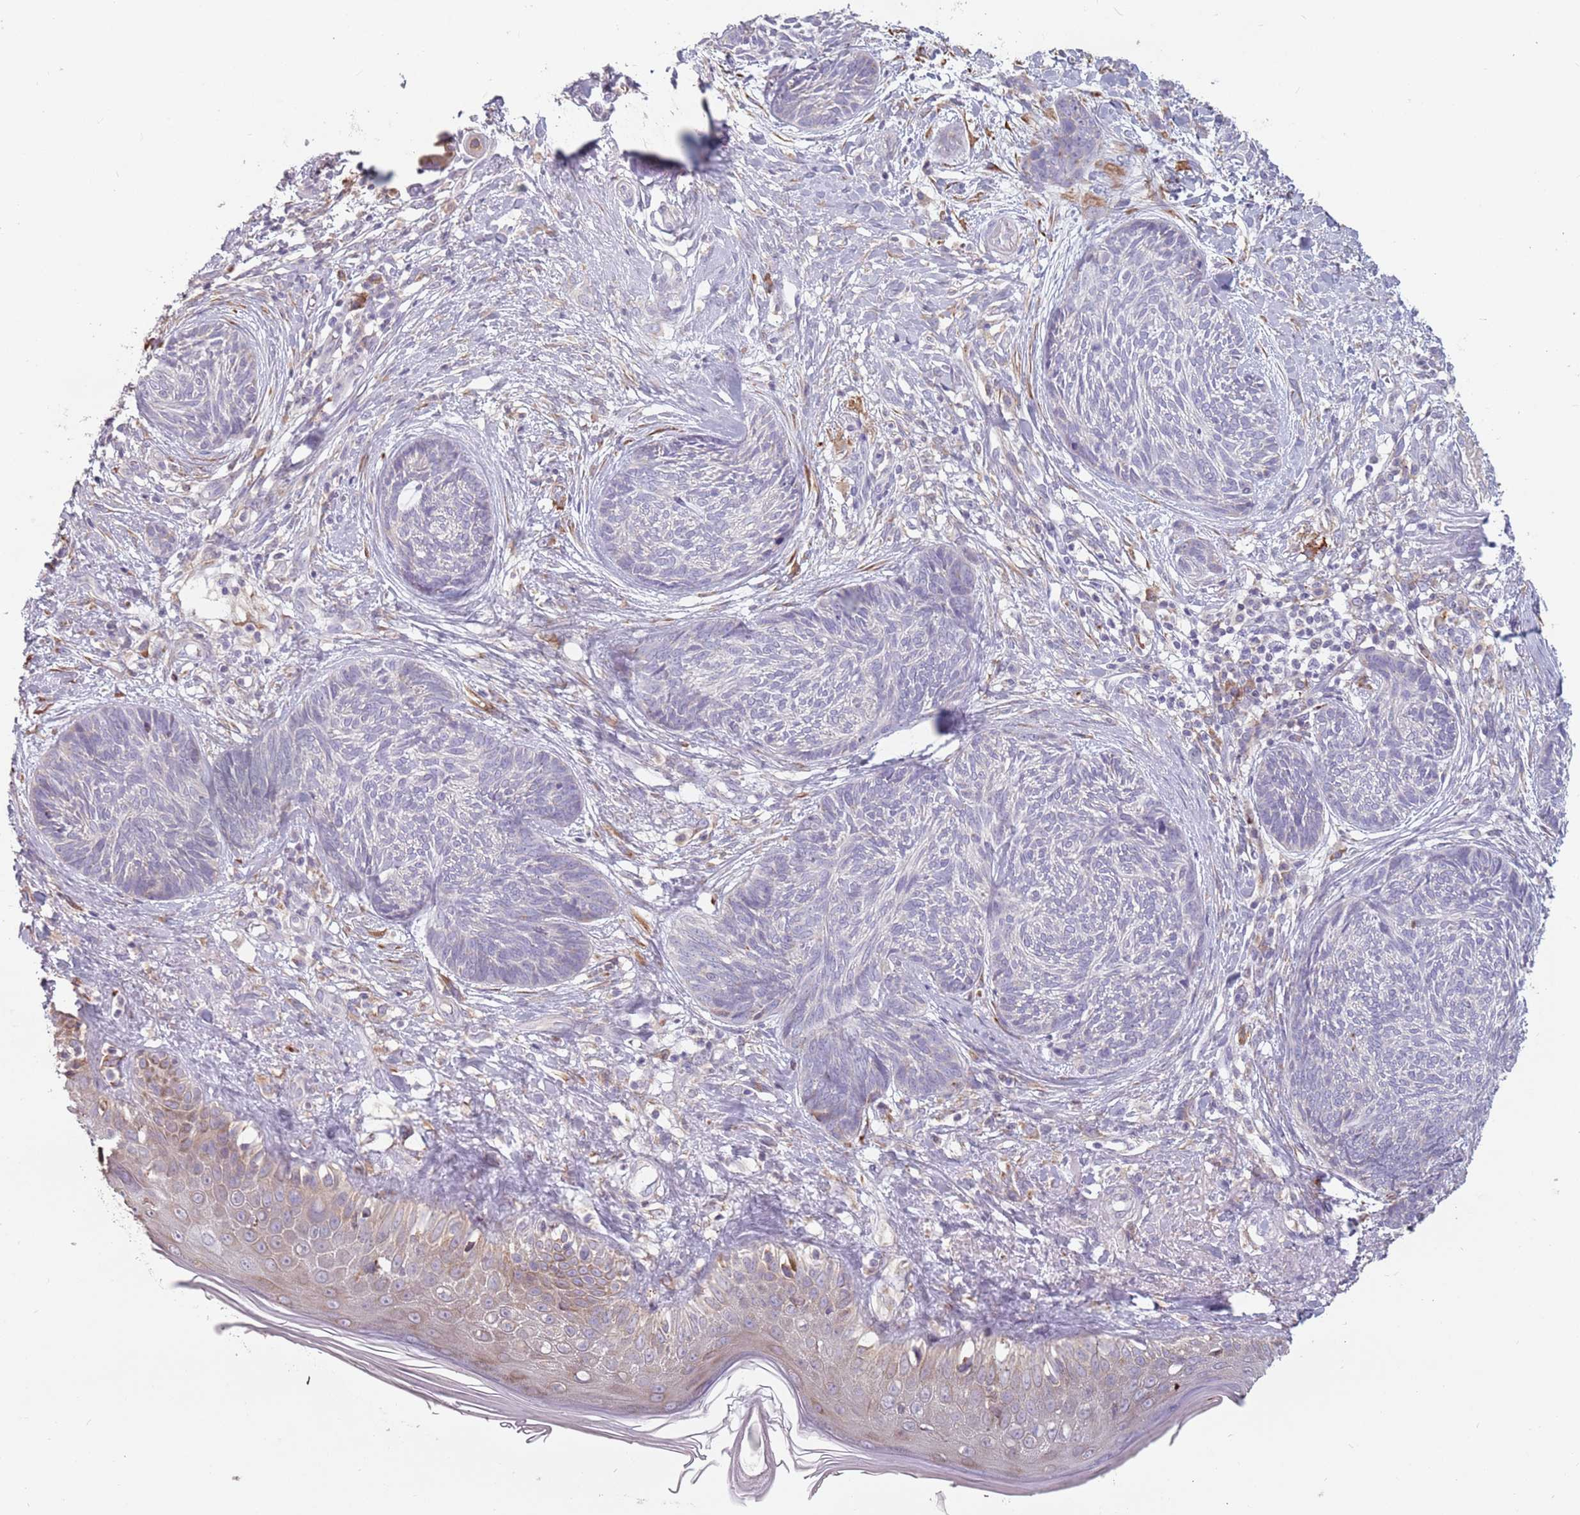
{"staining": {"intensity": "negative", "quantity": "none", "location": "none"}, "tissue": "skin cancer", "cell_type": "Tumor cells", "image_type": "cancer", "snomed": [{"axis": "morphology", "description": "Basal cell carcinoma"}, {"axis": "topography", "description": "Skin"}], "caption": "Immunohistochemical staining of human skin cancer reveals no significant expression in tumor cells.", "gene": "RPS9", "patient": {"sex": "male", "age": 73}}